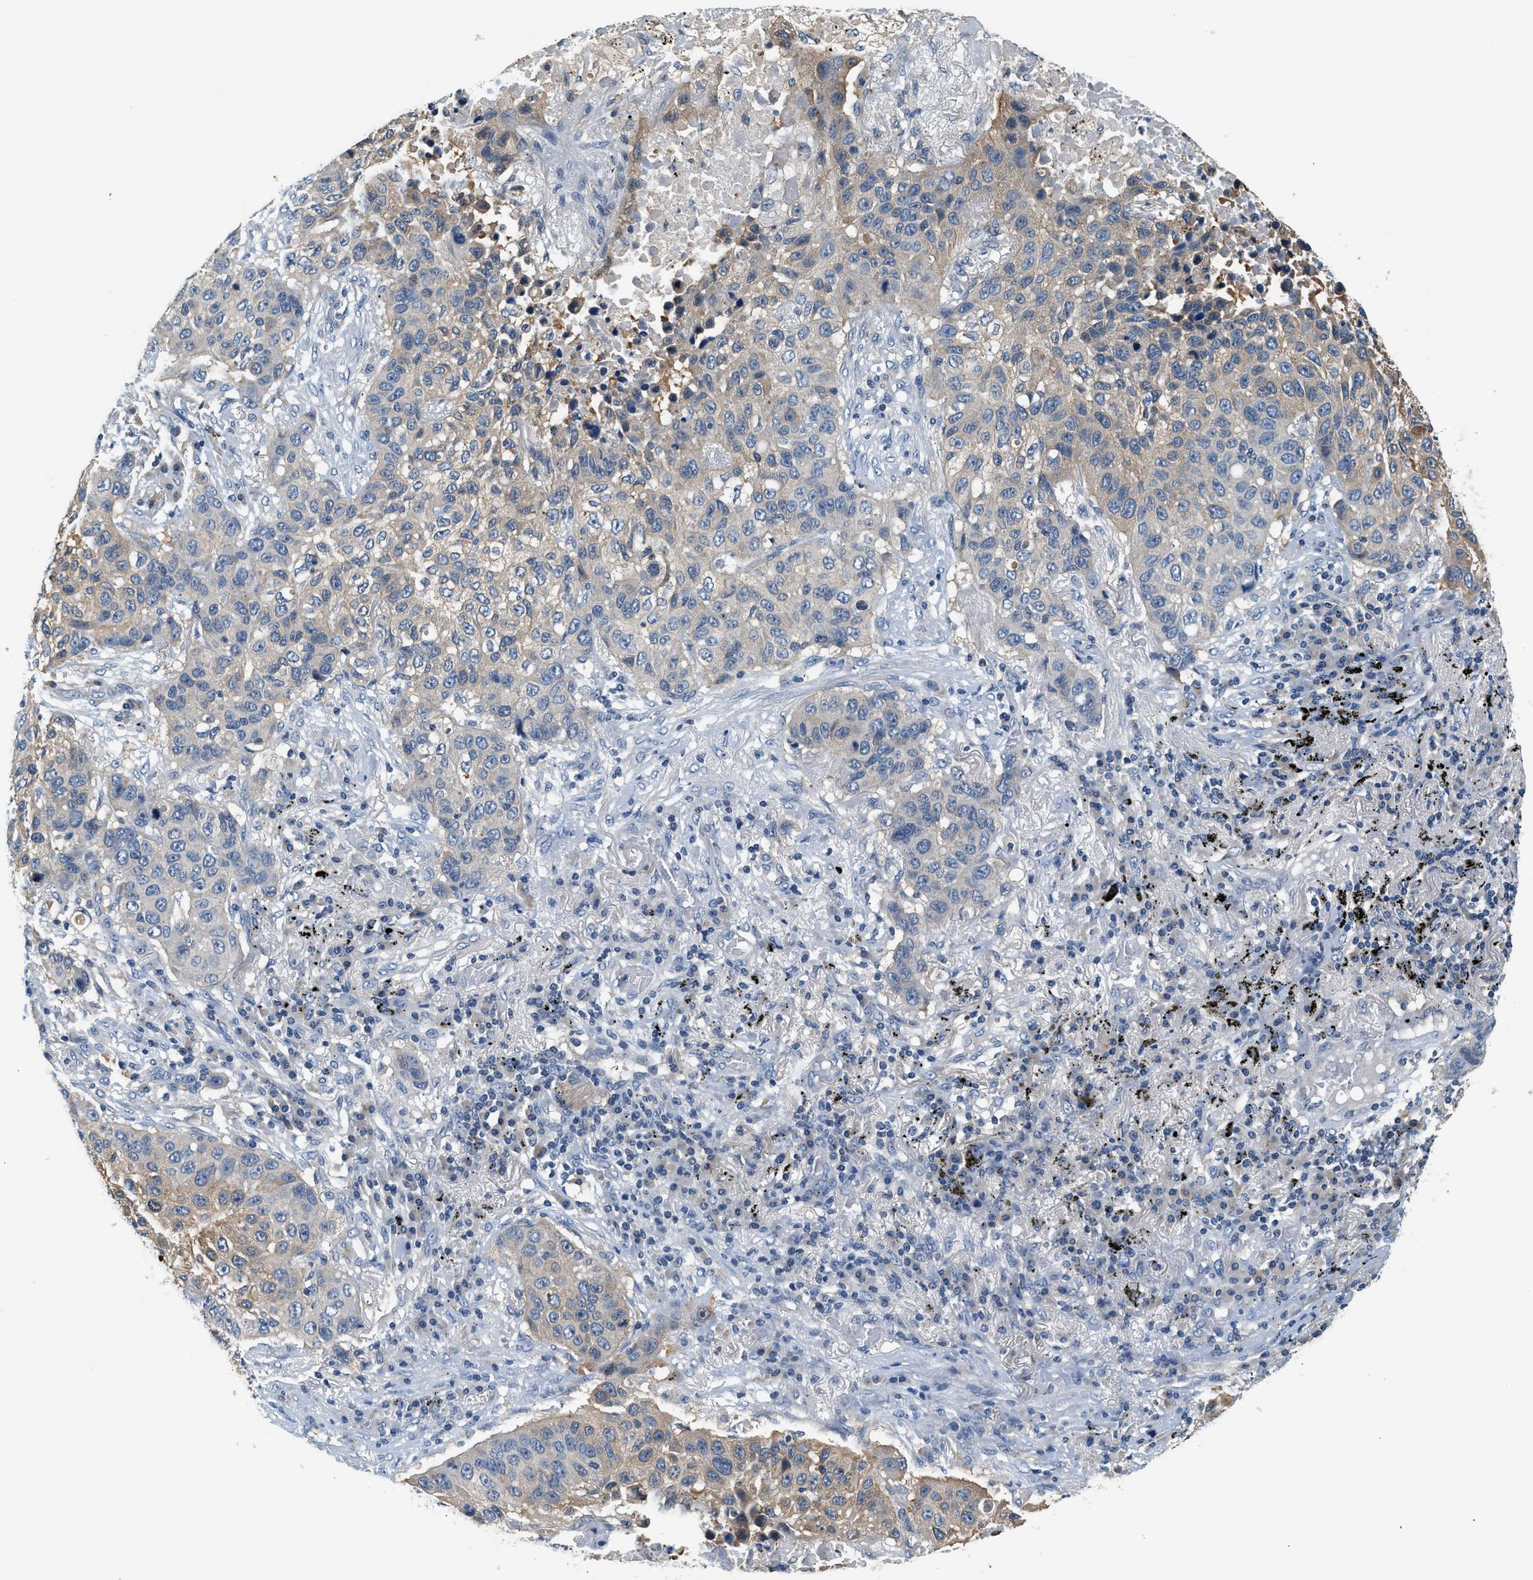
{"staining": {"intensity": "weak", "quantity": "25%-75%", "location": "cytoplasmic/membranous"}, "tissue": "lung cancer", "cell_type": "Tumor cells", "image_type": "cancer", "snomed": [{"axis": "morphology", "description": "Squamous cell carcinoma, NOS"}, {"axis": "topography", "description": "Lung"}], "caption": "The photomicrograph reveals a brown stain indicating the presence of a protein in the cytoplasmic/membranous of tumor cells in lung cancer (squamous cell carcinoma).", "gene": "SLC35E1", "patient": {"sex": "male", "age": 57}}